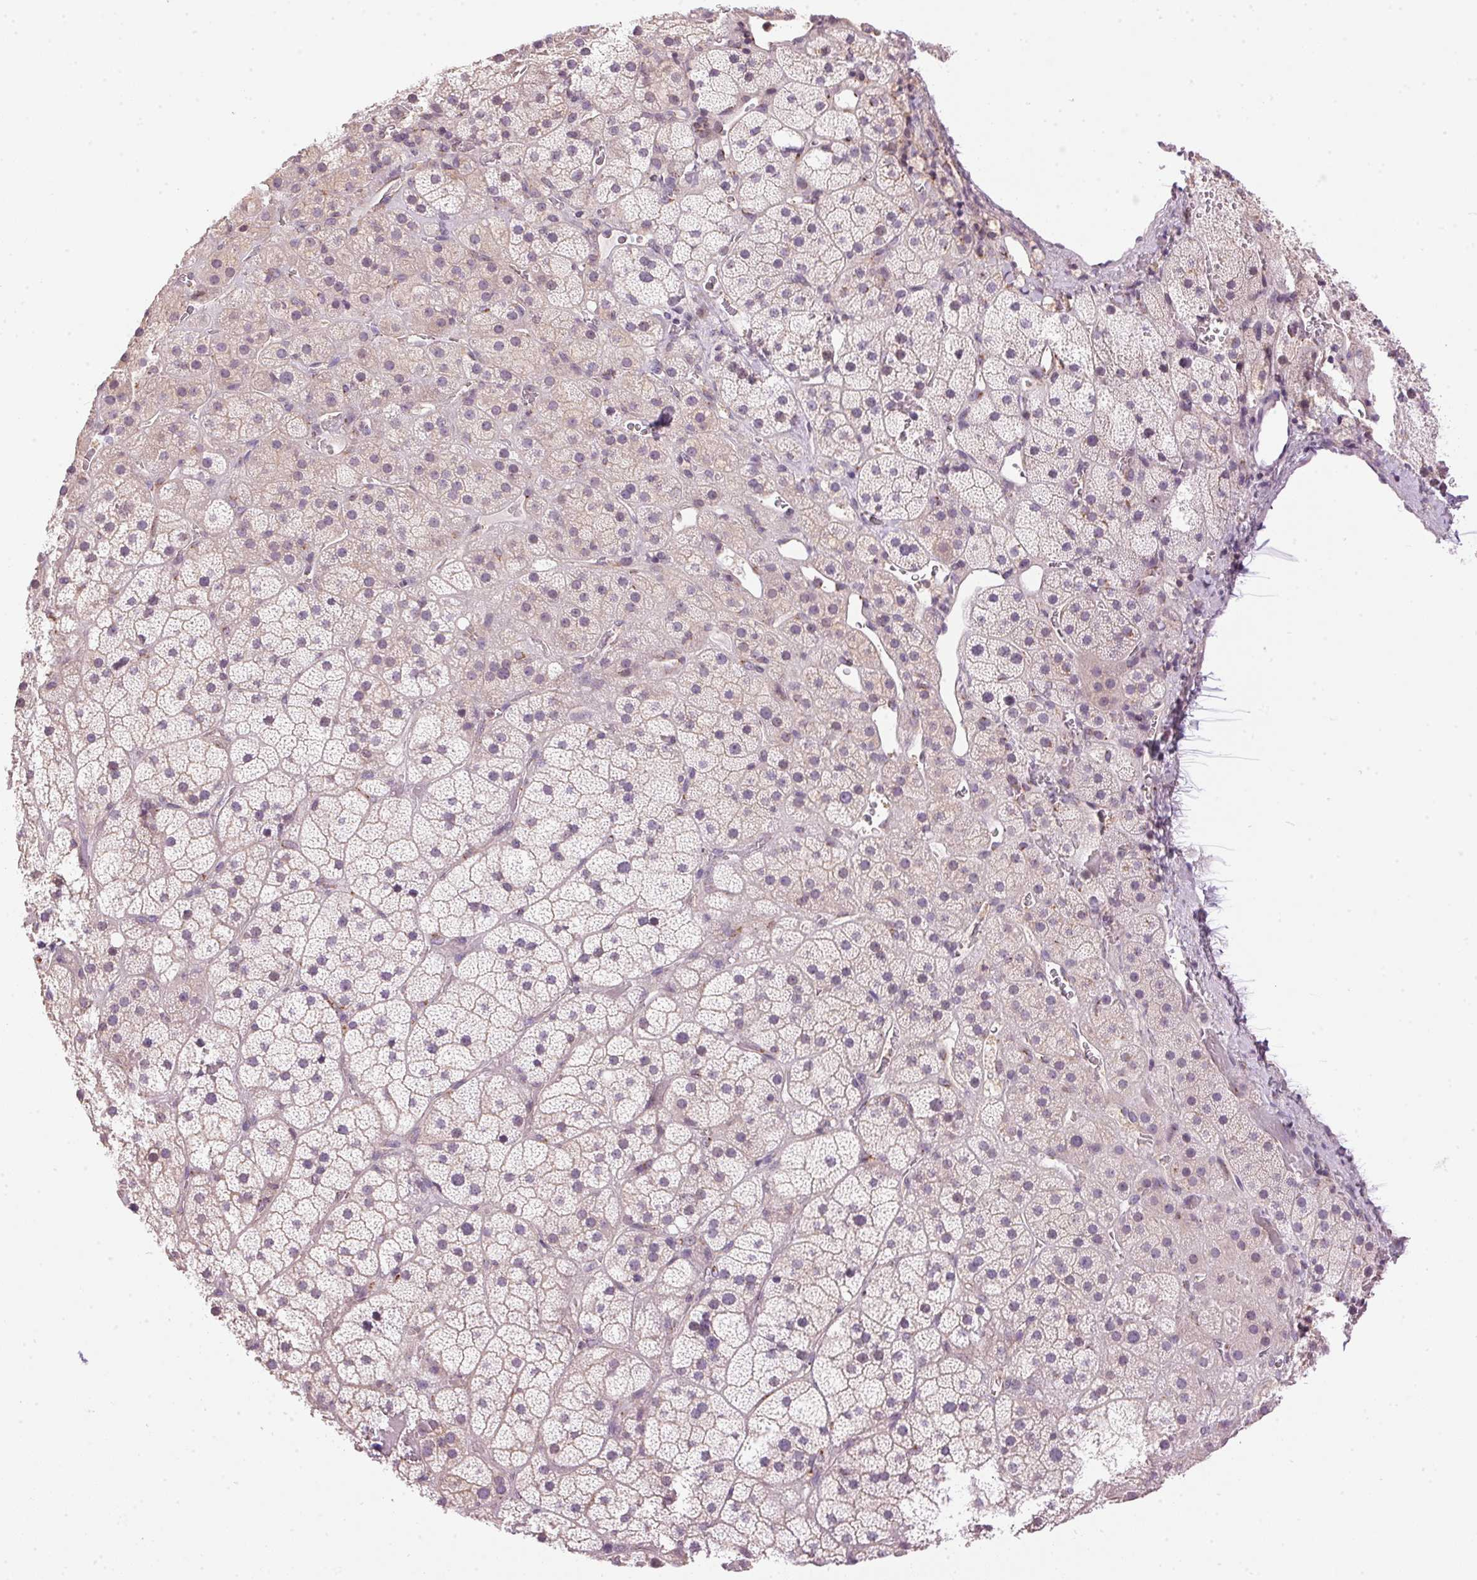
{"staining": {"intensity": "moderate", "quantity": "25%-75%", "location": "cytoplasmic/membranous"}, "tissue": "adrenal gland", "cell_type": "Glandular cells", "image_type": "normal", "snomed": [{"axis": "morphology", "description": "Normal tissue, NOS"}, {"axis": "topography", "description": "Adrenal gland"}], "caption": "Immunohistochemistry of unremarkable adrenal gland shows medium levels of moderate cytoplasmic/membranous positivity in approximately 25%-75% of glandular cells.", "gene": "GOLPH3", "patient": {"sex": "male", "age": 57}}